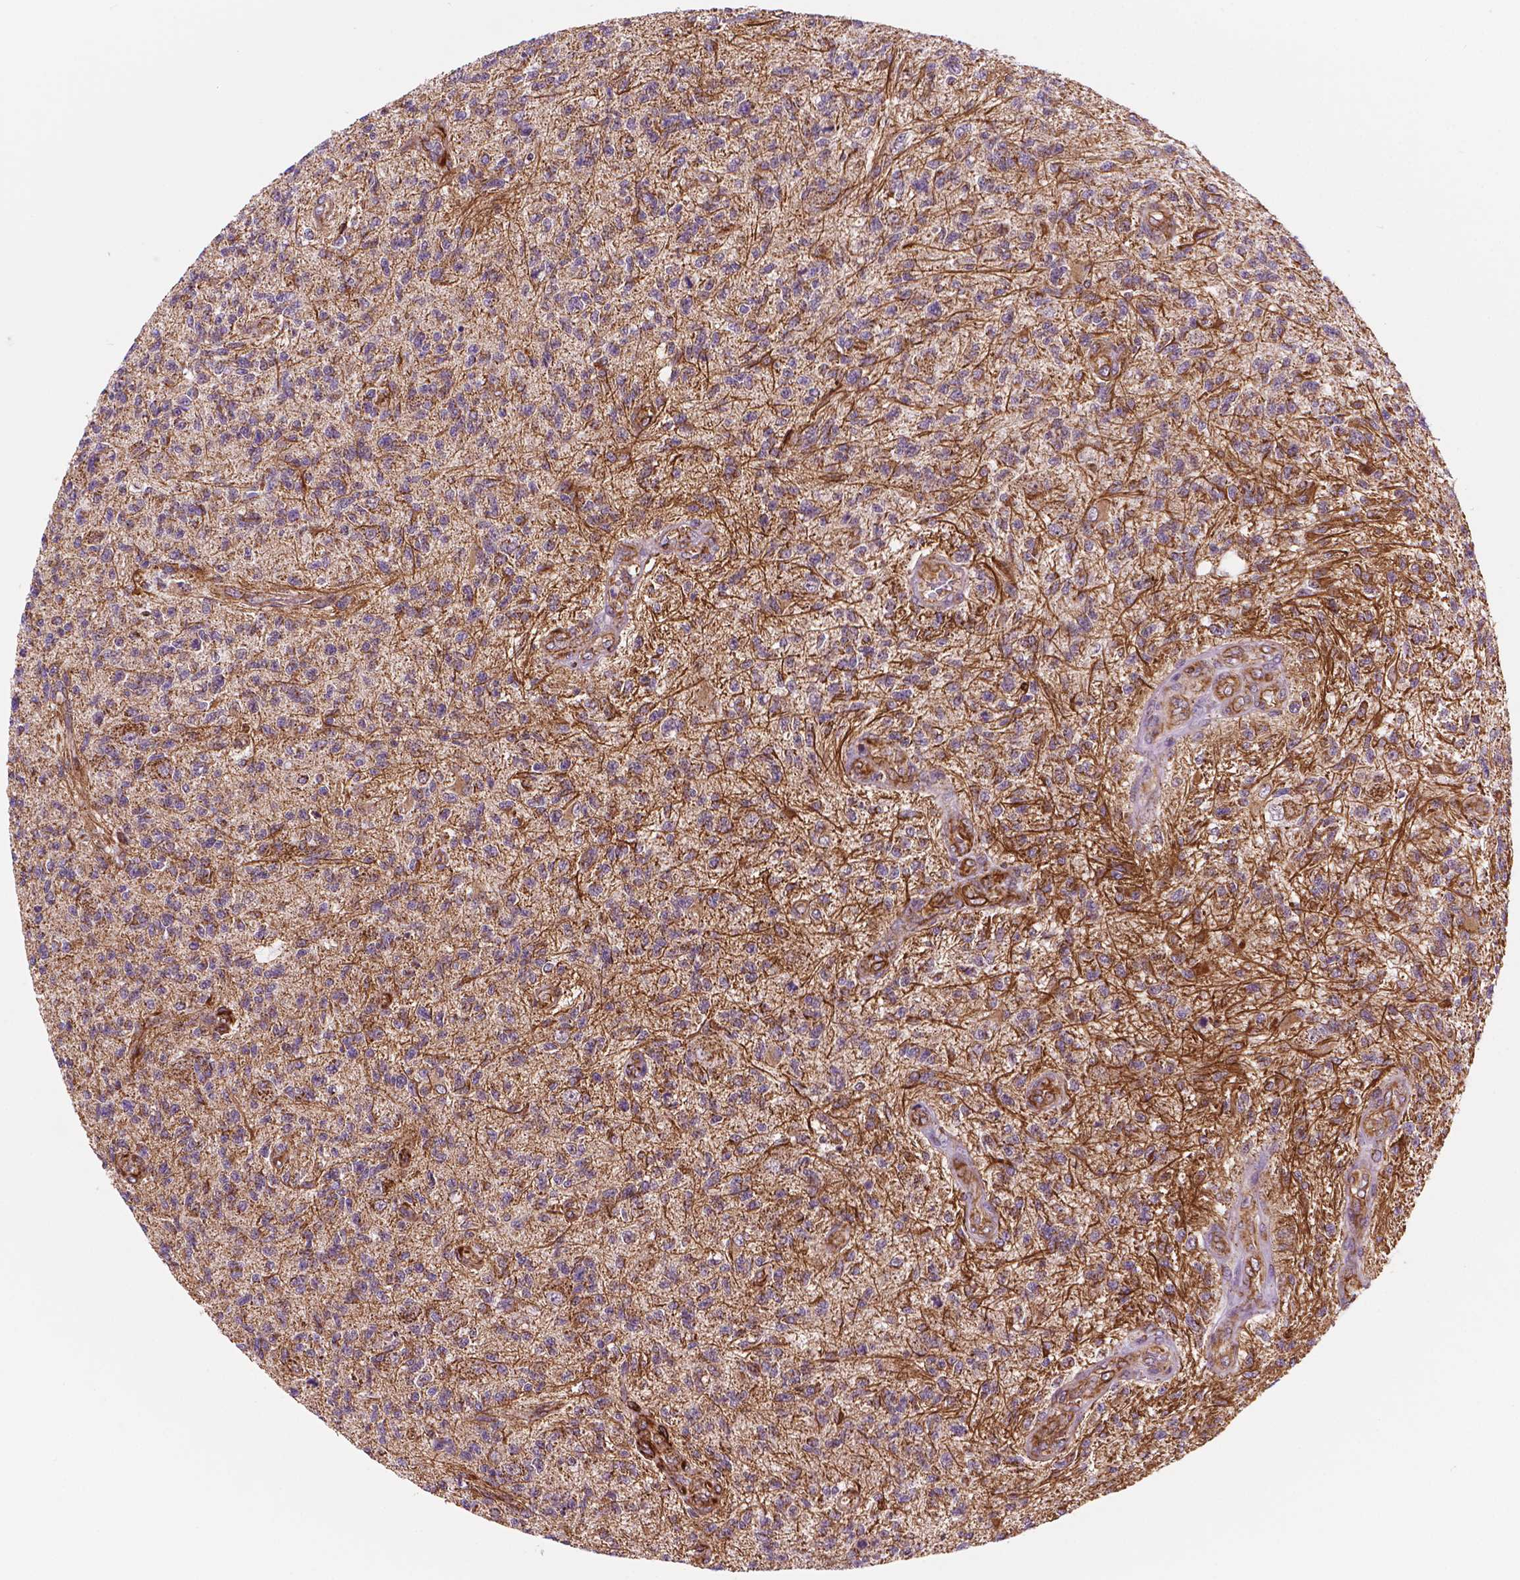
{"staining": {"intensity": "weak", "quantity": "<25%", "location": "cytoplasmic/membranous"}, "tissue": "glioma", "cell_type": "Tumor cells", "image_type": "cancer", "snomed": [{"axis": "morphology", "description": "Glioma, malignant, High grade"}, {"axis": "topography", "description": "Brain"}], "caption": "The photomicrograph shows no significant expression in tumor cells of glioma. (Brightfield microscopy of DAB (3,3'-diaminobenzidine) immunohistochemistry at high magnification).", "gene": "GEMIN4", "patient": {"sex": "male", "age": 56}}